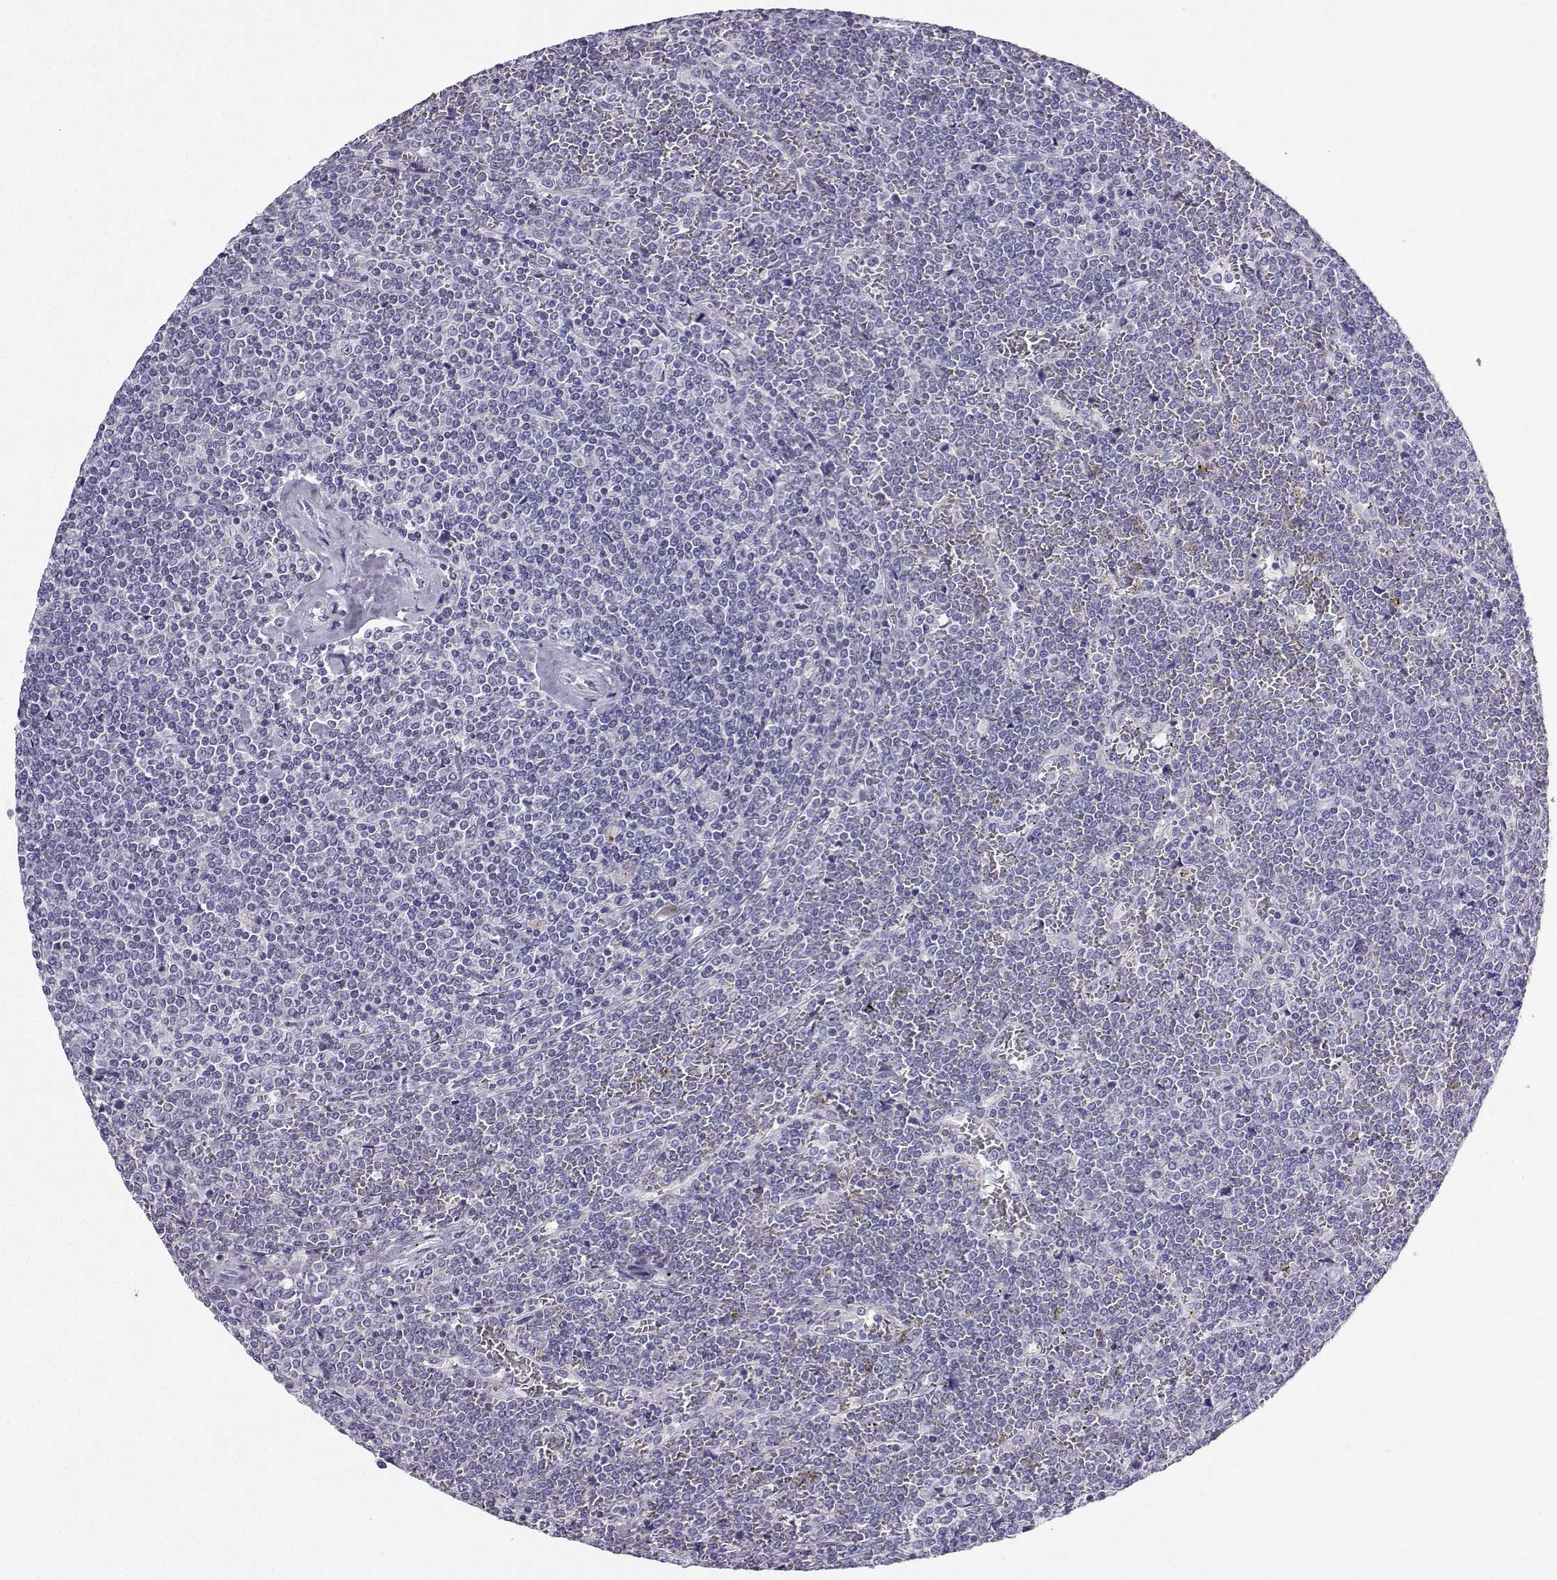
{"staining": {"intensity": "negative", "quantity": "none", "location": "none"}, "tissue": "lymphoma", "cell_type": "Tumor cells", "image_type": "cancer", "snomed": [{"axis": "morphology", "description": "Malignant lymphoma, non-Hodgkin's type, Low grade"}, {"axis": "topography", "description": "Spleen"}], "caption": "There is no significant expression in tumor cells of malignant lymphoma, non-Hodgkin's type (low-grade).", "gene": "GRIK4", "patient": {"sex": "female", "age": 19}}